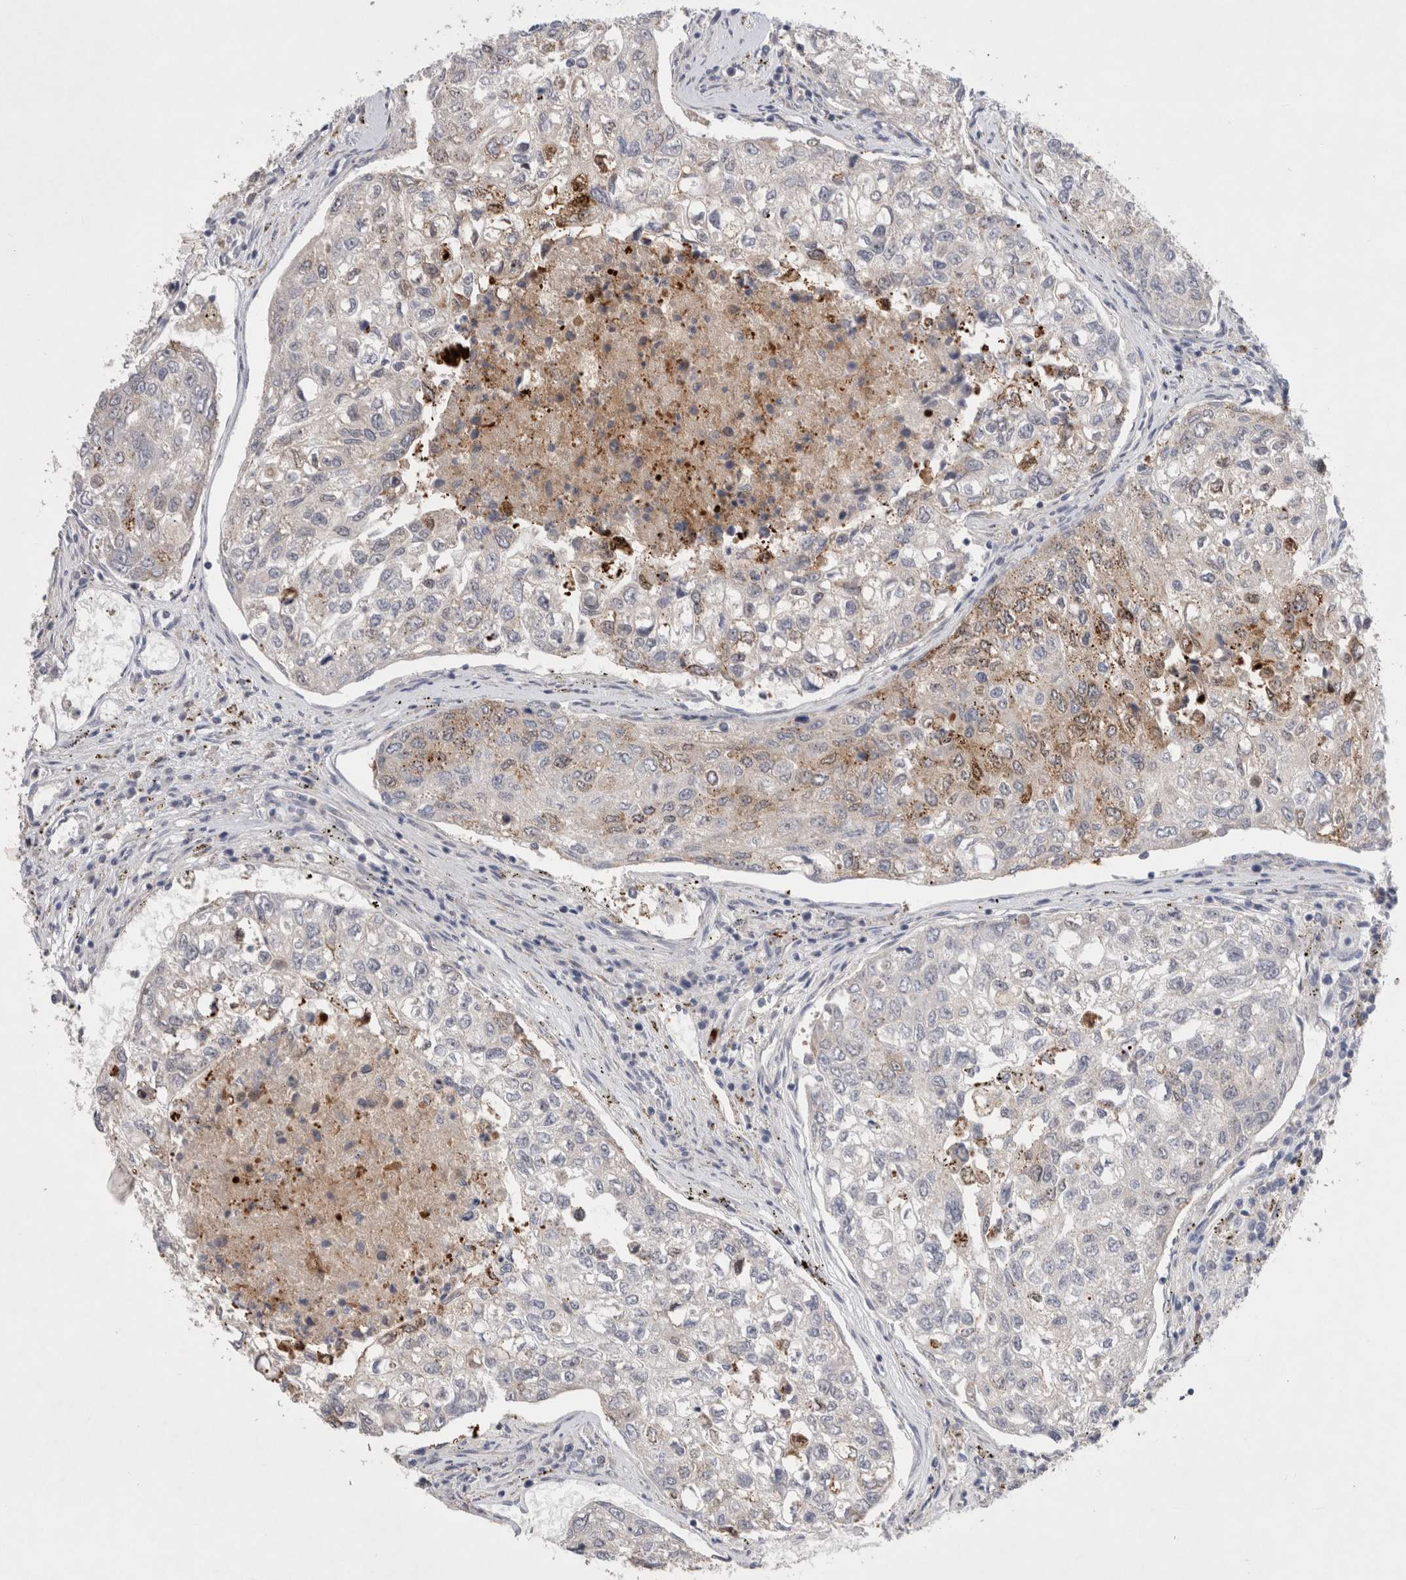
{"staining": {"intensity": "weak", "quantity": "<25%", "location": "cytoplasmic/membranous"}, "tissue": "urothelial cancer", "cell_type": "Tumor cells", "image_type": "cancer", "snomed": [{"axis": "morphology", "description": "Urothelial carcinoma, High grade"}, {"axis": "topography", "description": "Lymph node"}, {"axis": "topography", "description": "Urinary bladder"}], "caption": "Image shows no protein positivity in tumor cells of urothelial cancer tissue. The staining is performed using DAB (3,3'-diaminobenzidine) brown chromogen with nuclei counter-stained in using hematoxylin.", "gene": "TBC1D16", "patient": {"sex": "male", "age": 51}}